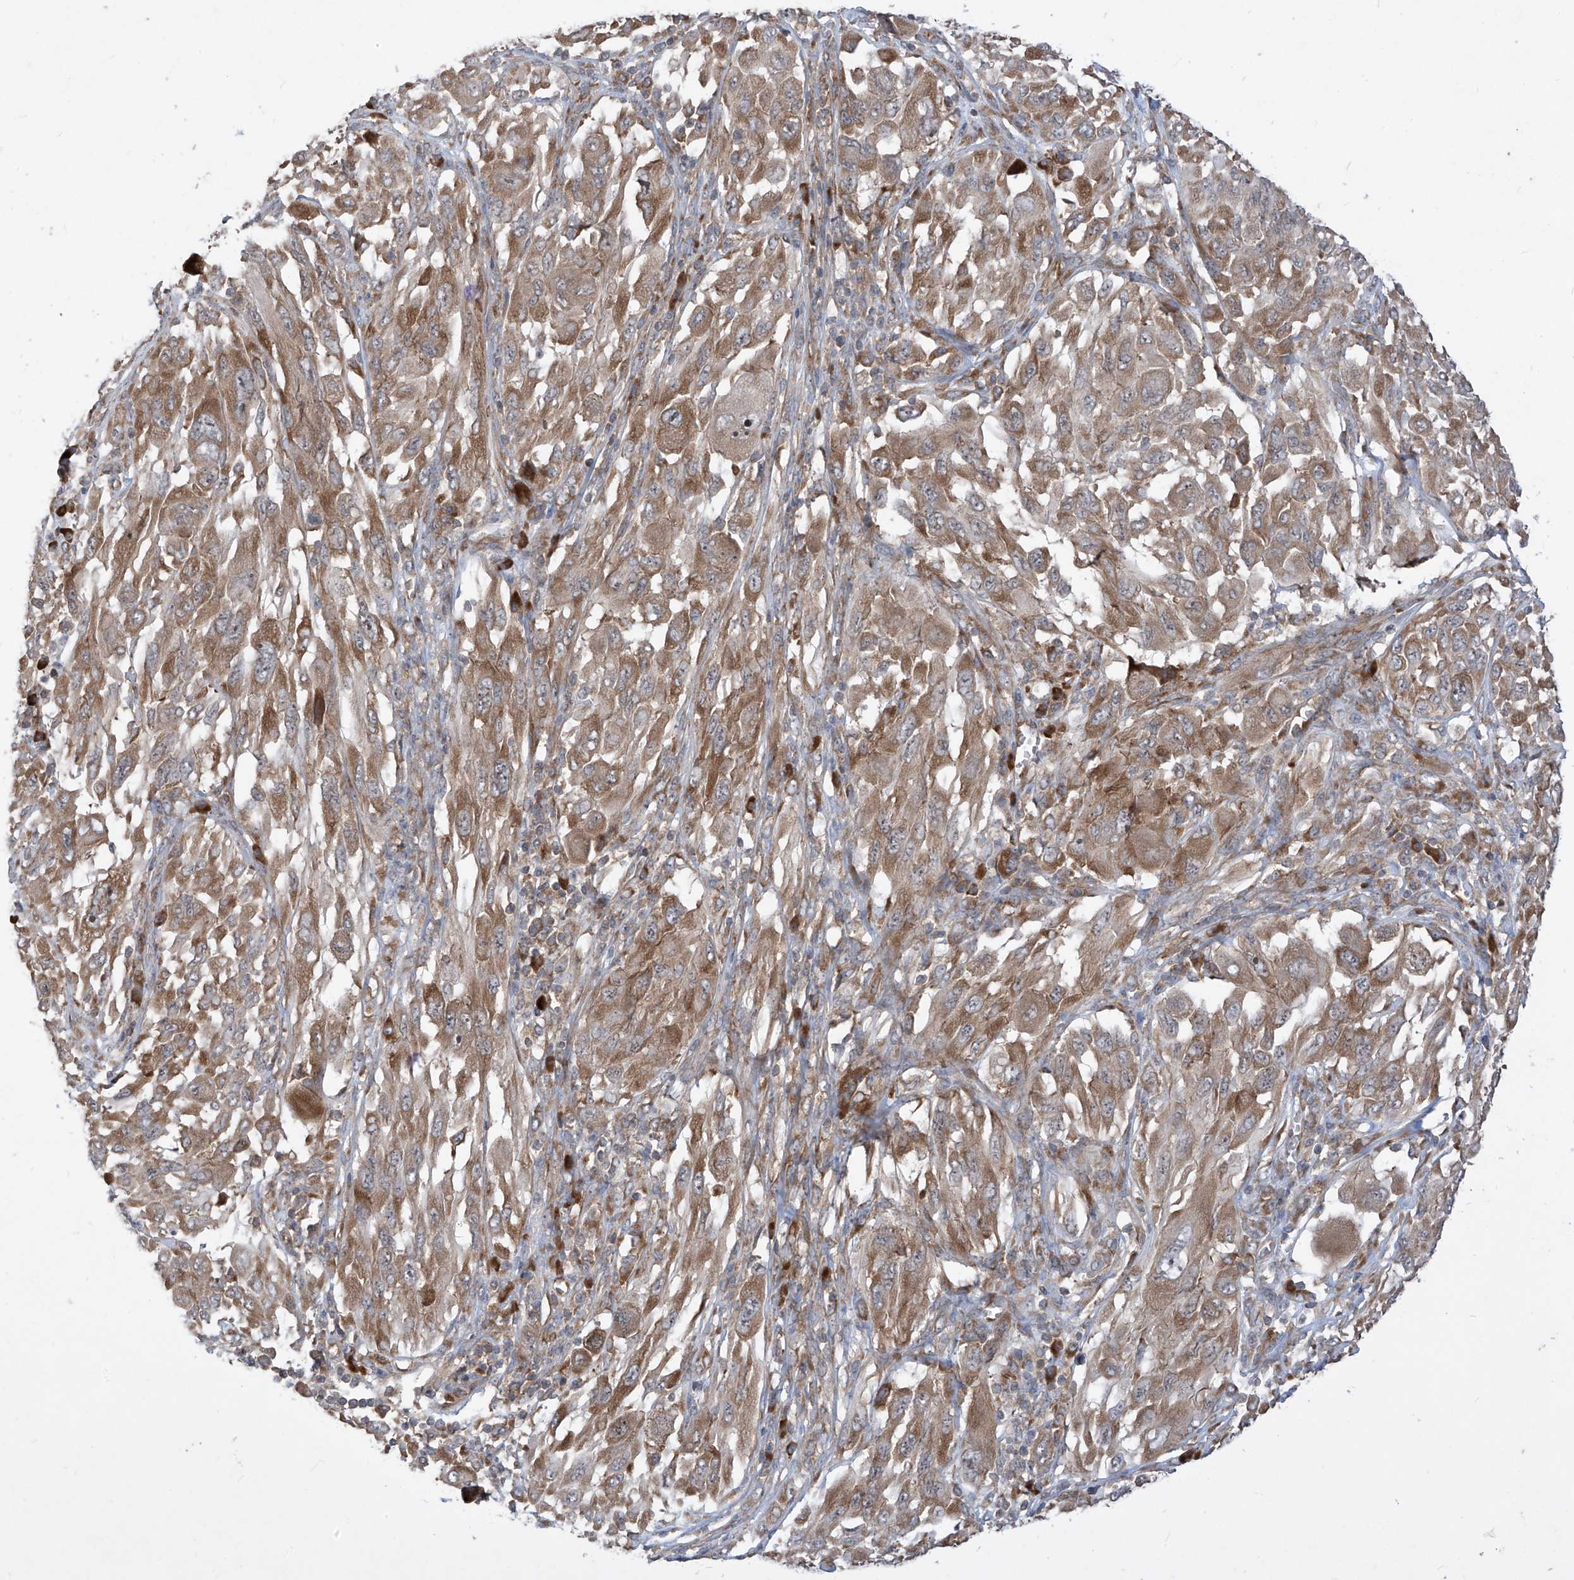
{"staining": {"intensity": "moderate", "quantity": ">75%", "location": "cytoplasmic/membranous"}, "tissue": "melanoma", "cell_type": "Tumor cells", "image_type": "cancer", "snomed": [{"axis": "morphology", "description": "Malignant melanoma, NOS"}, {"axis": "topography", "description": "Skin"}], "caption": "Moderate cytoplasmic/membranous positivity for a protein is seen in about >75% of tumor cells of malignant melanoma using immunohistochemistry (IHC).", "gene": "RPL34", "patient": {"sex": "female", "age": 91}}